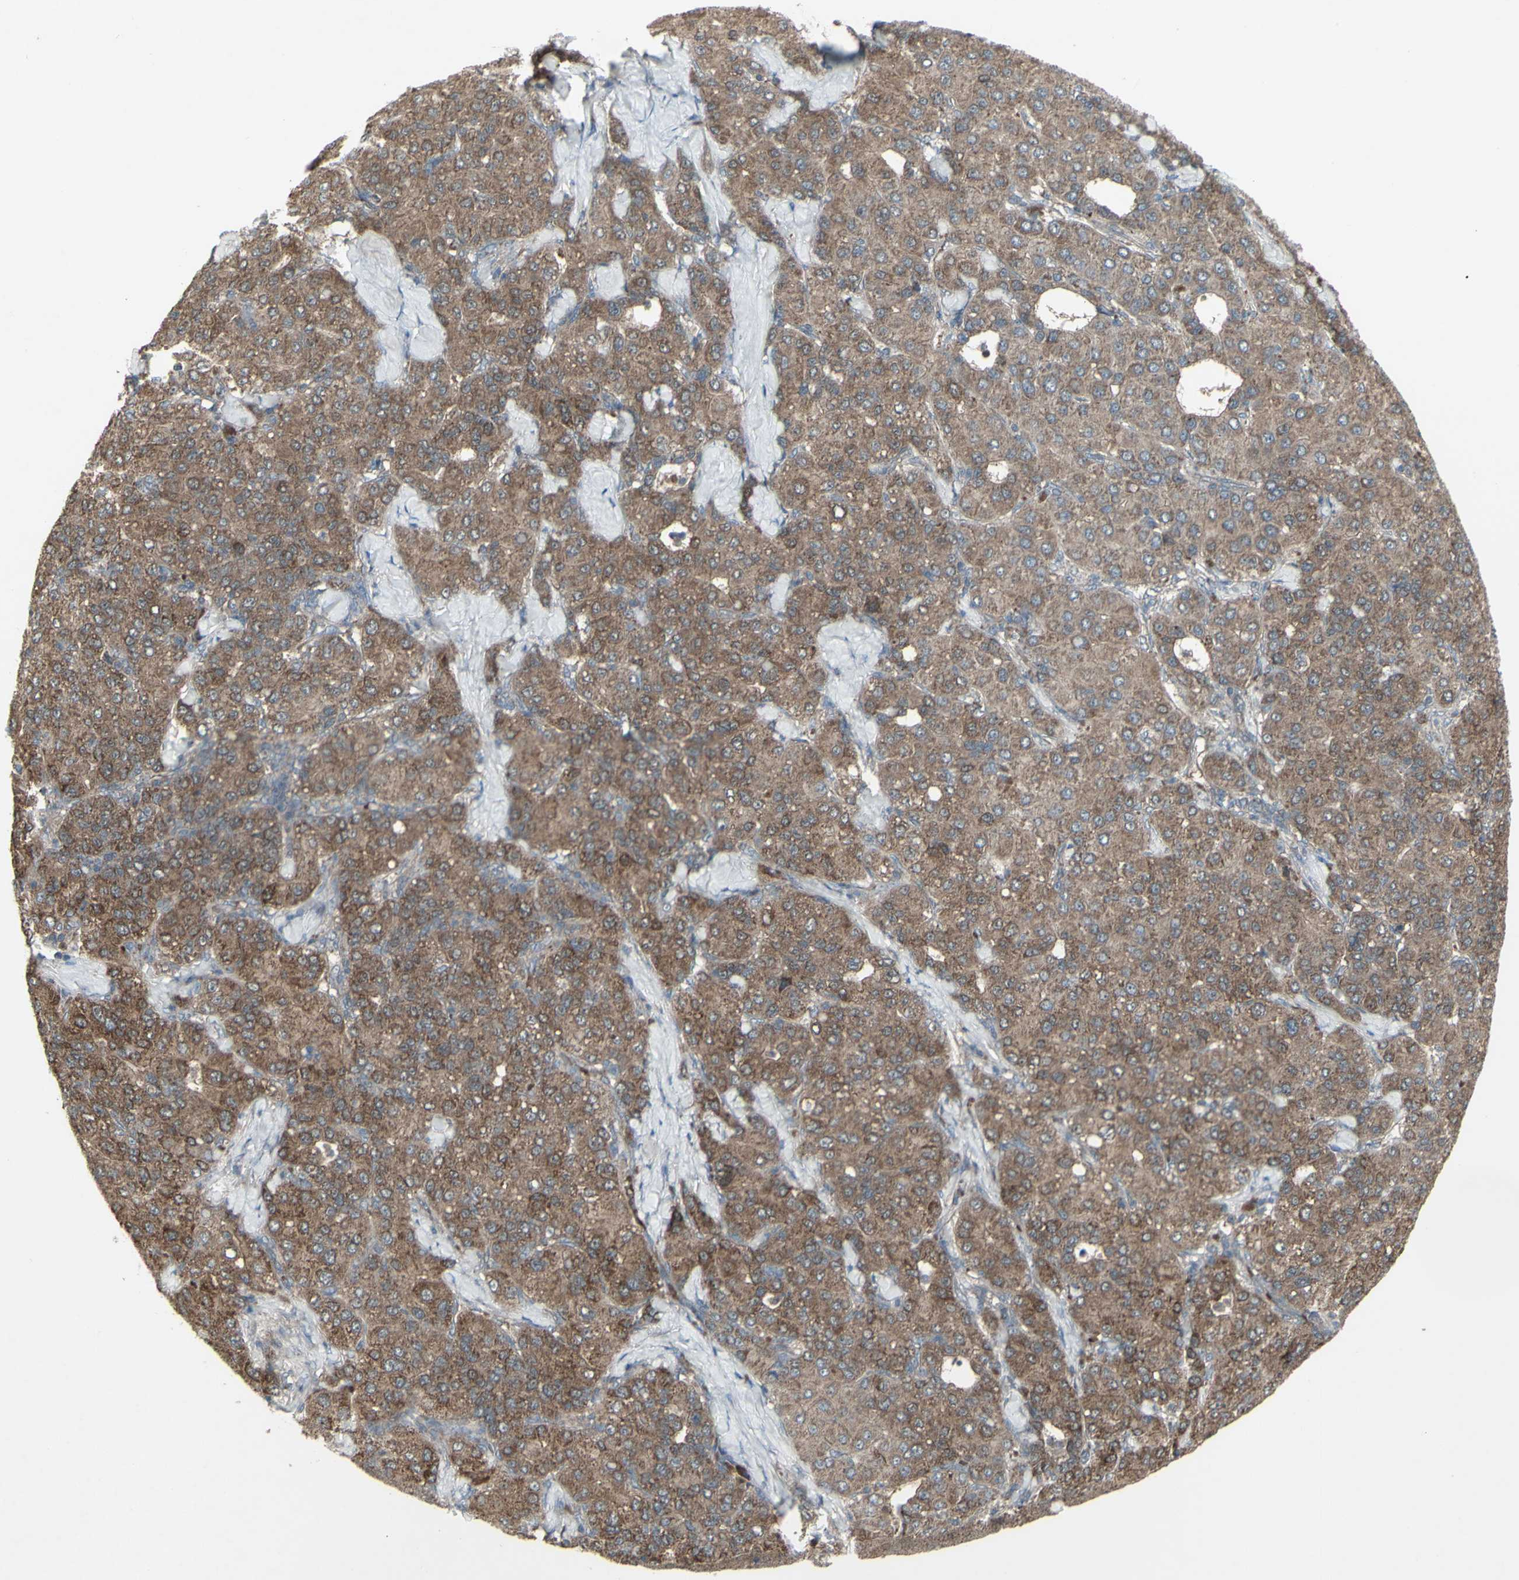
{"staining": {"intensity": "strong", "quantity": ">75%", "location": "cytoplasmic/membranous"}, "tissue": "liver cancer", "cell_type": "Tumor cells", "image_type": "cancer", "snomed": [{"axis": "morphology", "description": "Carcinoma, Hepatocellular, NOS"}, {"axis": "topography", "description": "Liver"}], "caption": "Liver hepatocellular carcinoma stained with immunohistochemistry exhibits strong cytoplasmic/membranous expression in approximately >75% of tumor cells.", "gene": "SHC1", "patient": {"sex": "male", "age": 65}}